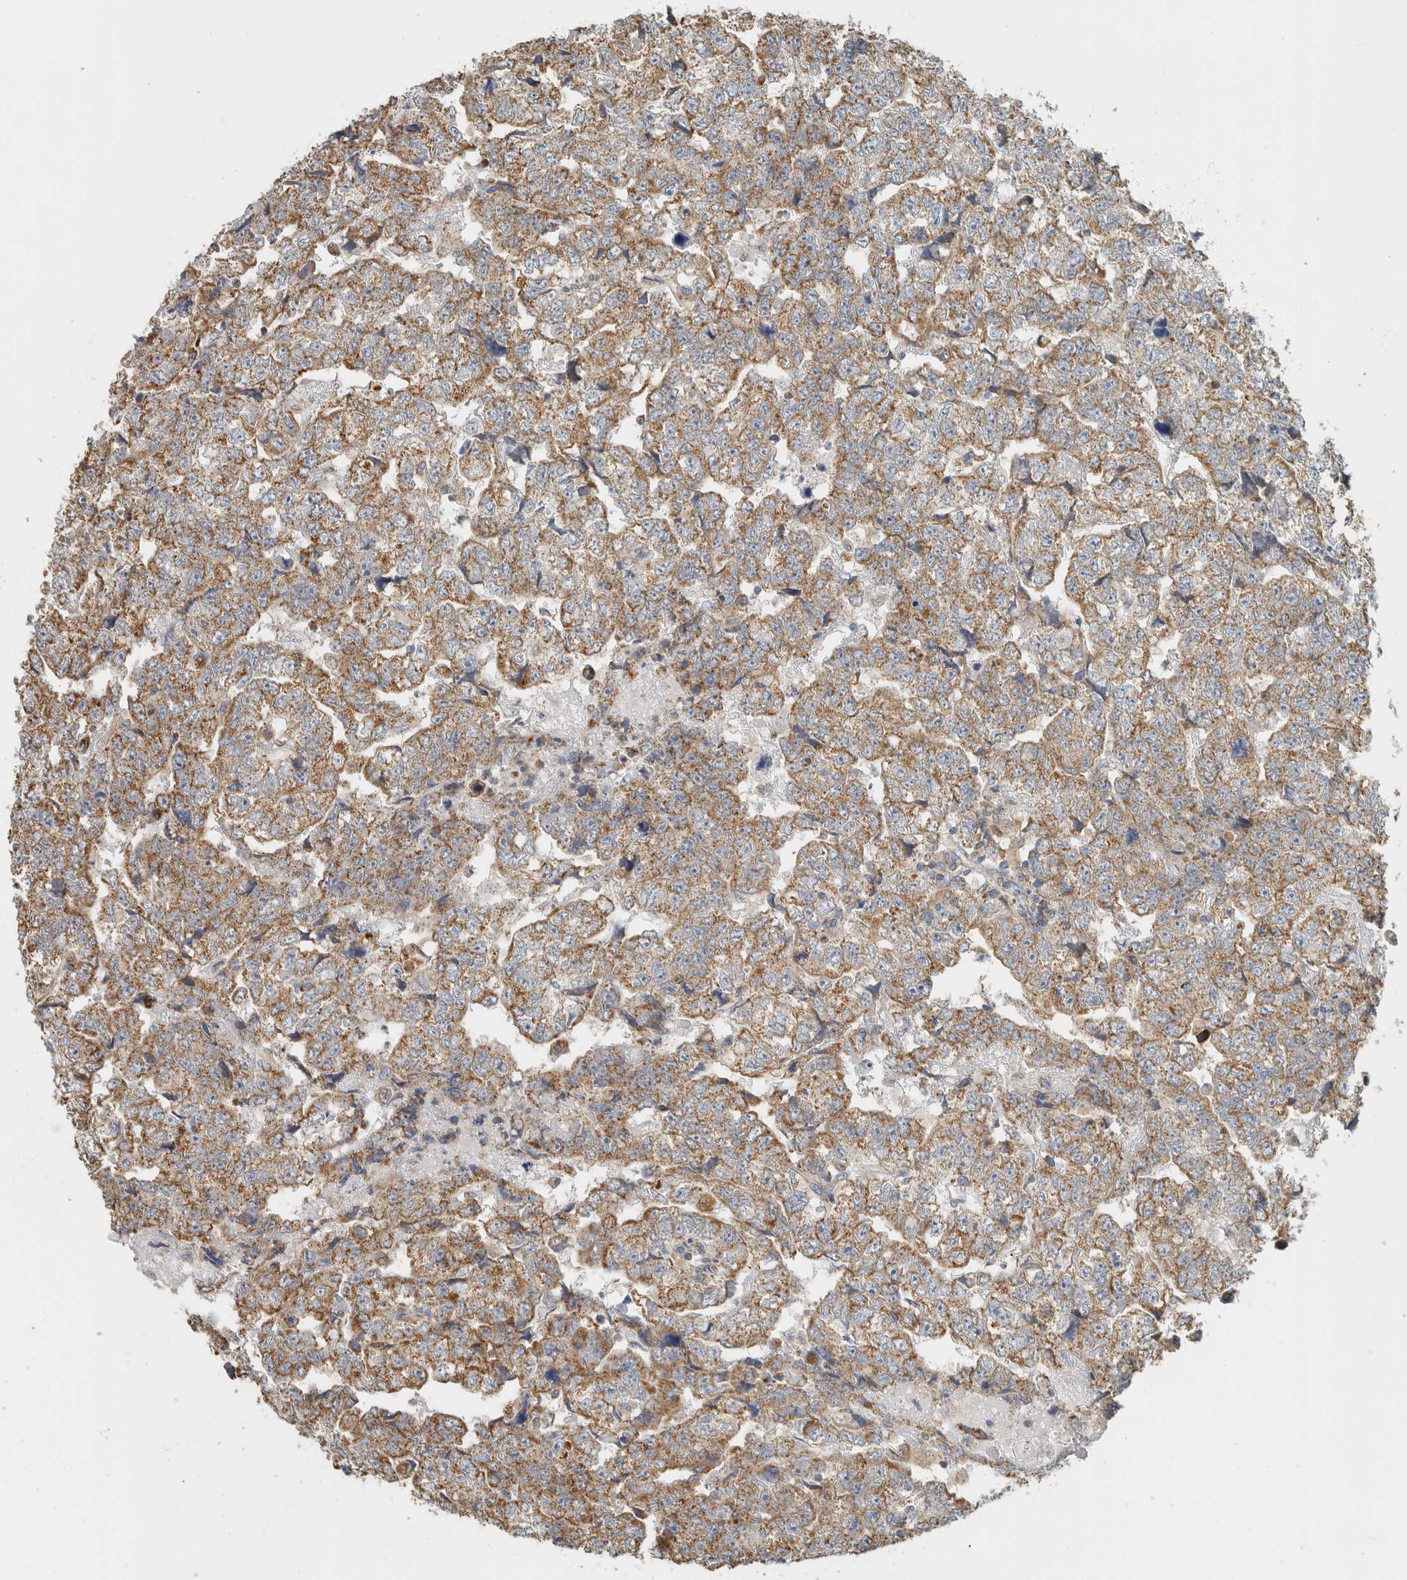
{"staining": {"intensity": "moderate", "quantity": ">75%", "location": "cytoplasmic/membranous"}, "tissue": "testis cancer", "cell_type": "Tumor cells", "image_type": "cancer", "snomed": [{"axis": "morphology", "description": "Carcinoma, Embryonal, NOS"}, {"axis": "topography", "description": "Testis"}], "caption": "The immunohistochemical stain highlights moderate cytoplasmic/membranous positivity in tumor cells of testis embryonal carcinoma tissue.", "gene": "CAPG", "patient": {"sex": "male", "age": 36}}